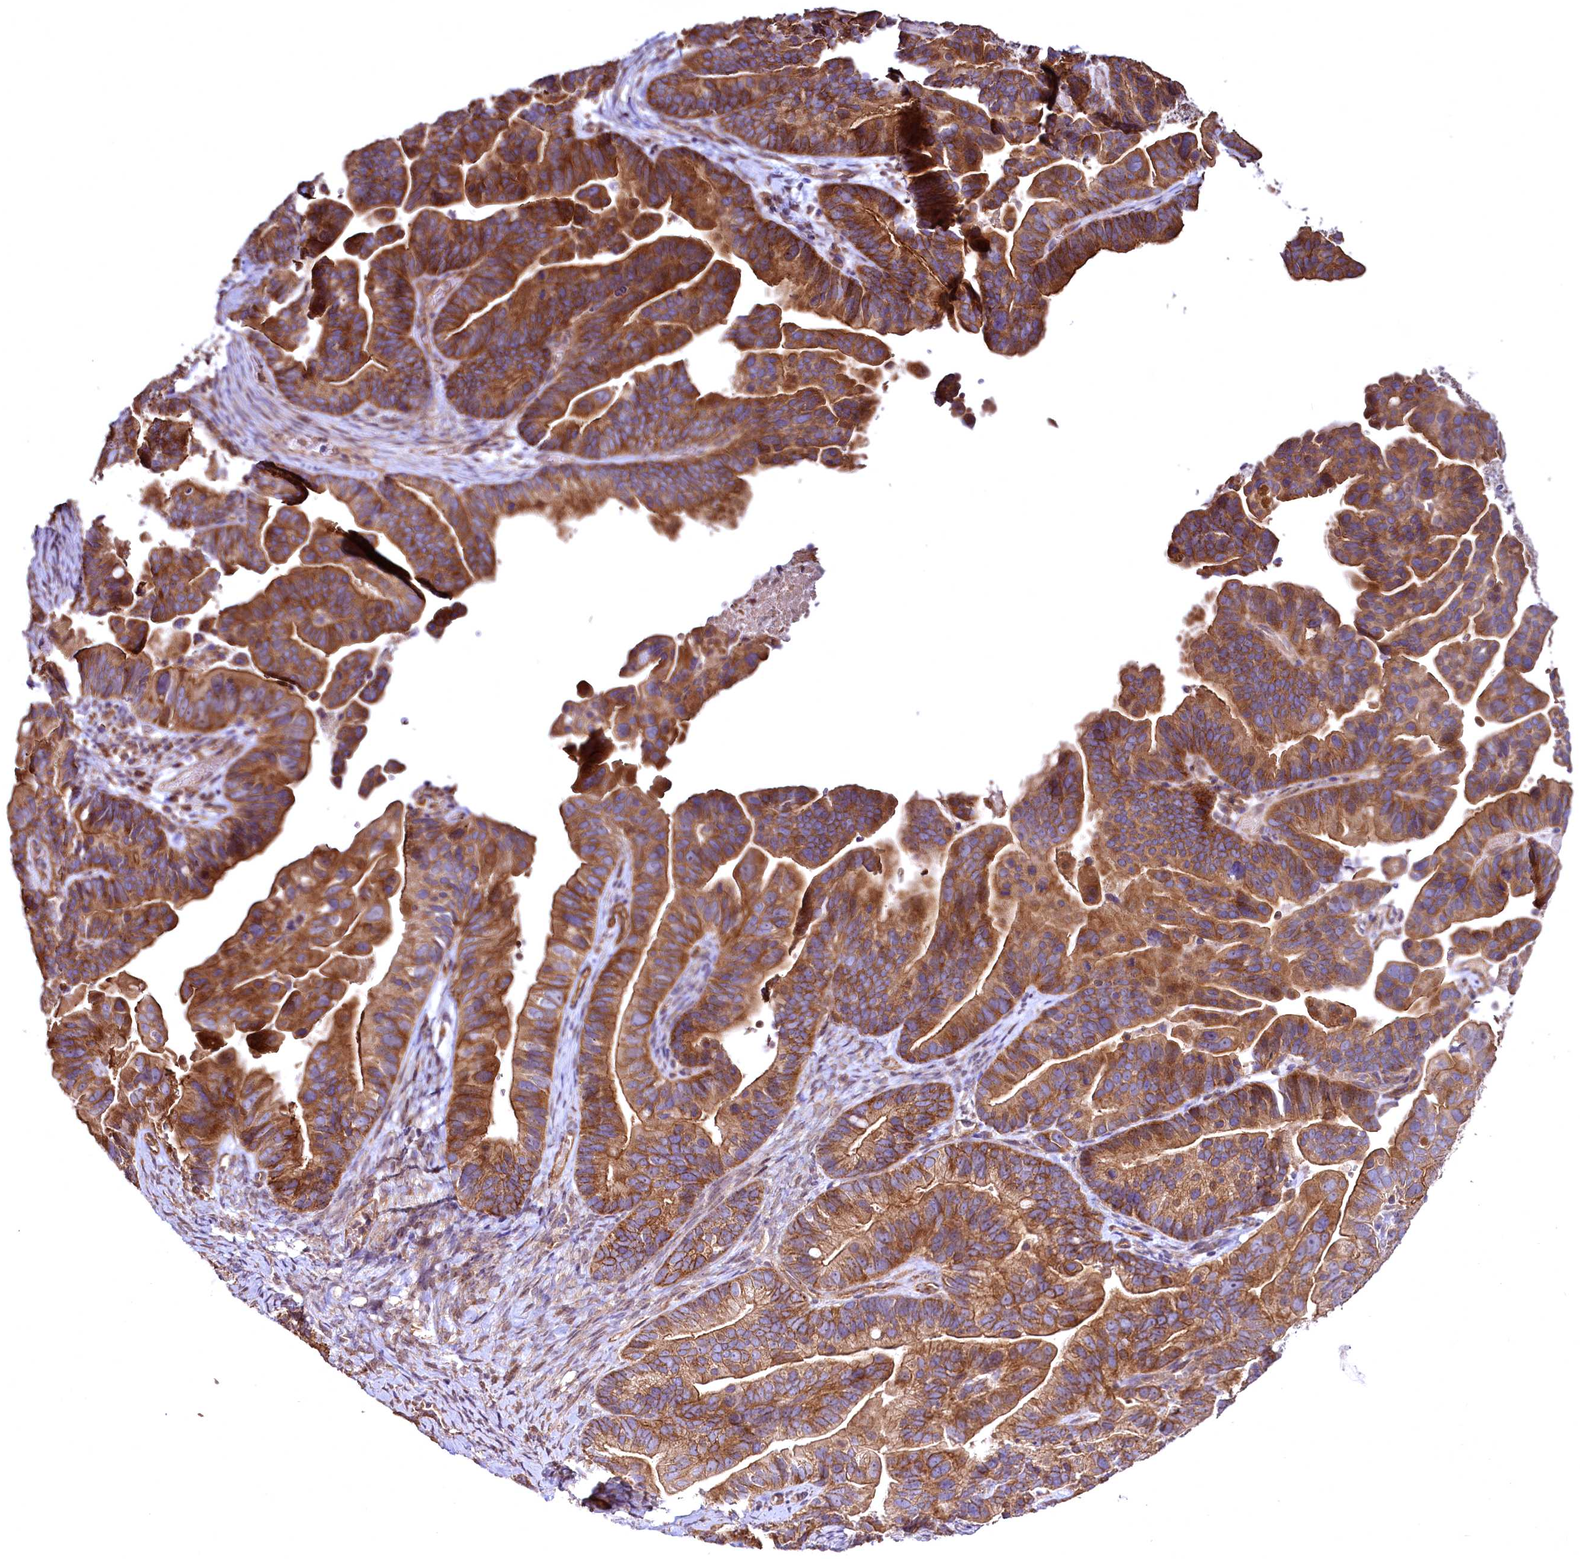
{"staining": {"intensity": "strong", "quantity": ">75%", "location": "cytoplasmic/membranous"}, "tissue": "ovarian cancer", "cell_type": "Tumor cells", "image_type": "cancer", "snomed": [{"axis": "morphology", "description": "Cystadenocarcinoma, serous, NOS"}, {"axis": "topography", "description": "Ovary"}], "caption": "Human ovarian serous cystadenocarcinoma stained with a protein marker reveals strong staining in tumor cells.", "gene": "TBCEL", "patient": {"sex": "female", "age": 56}}